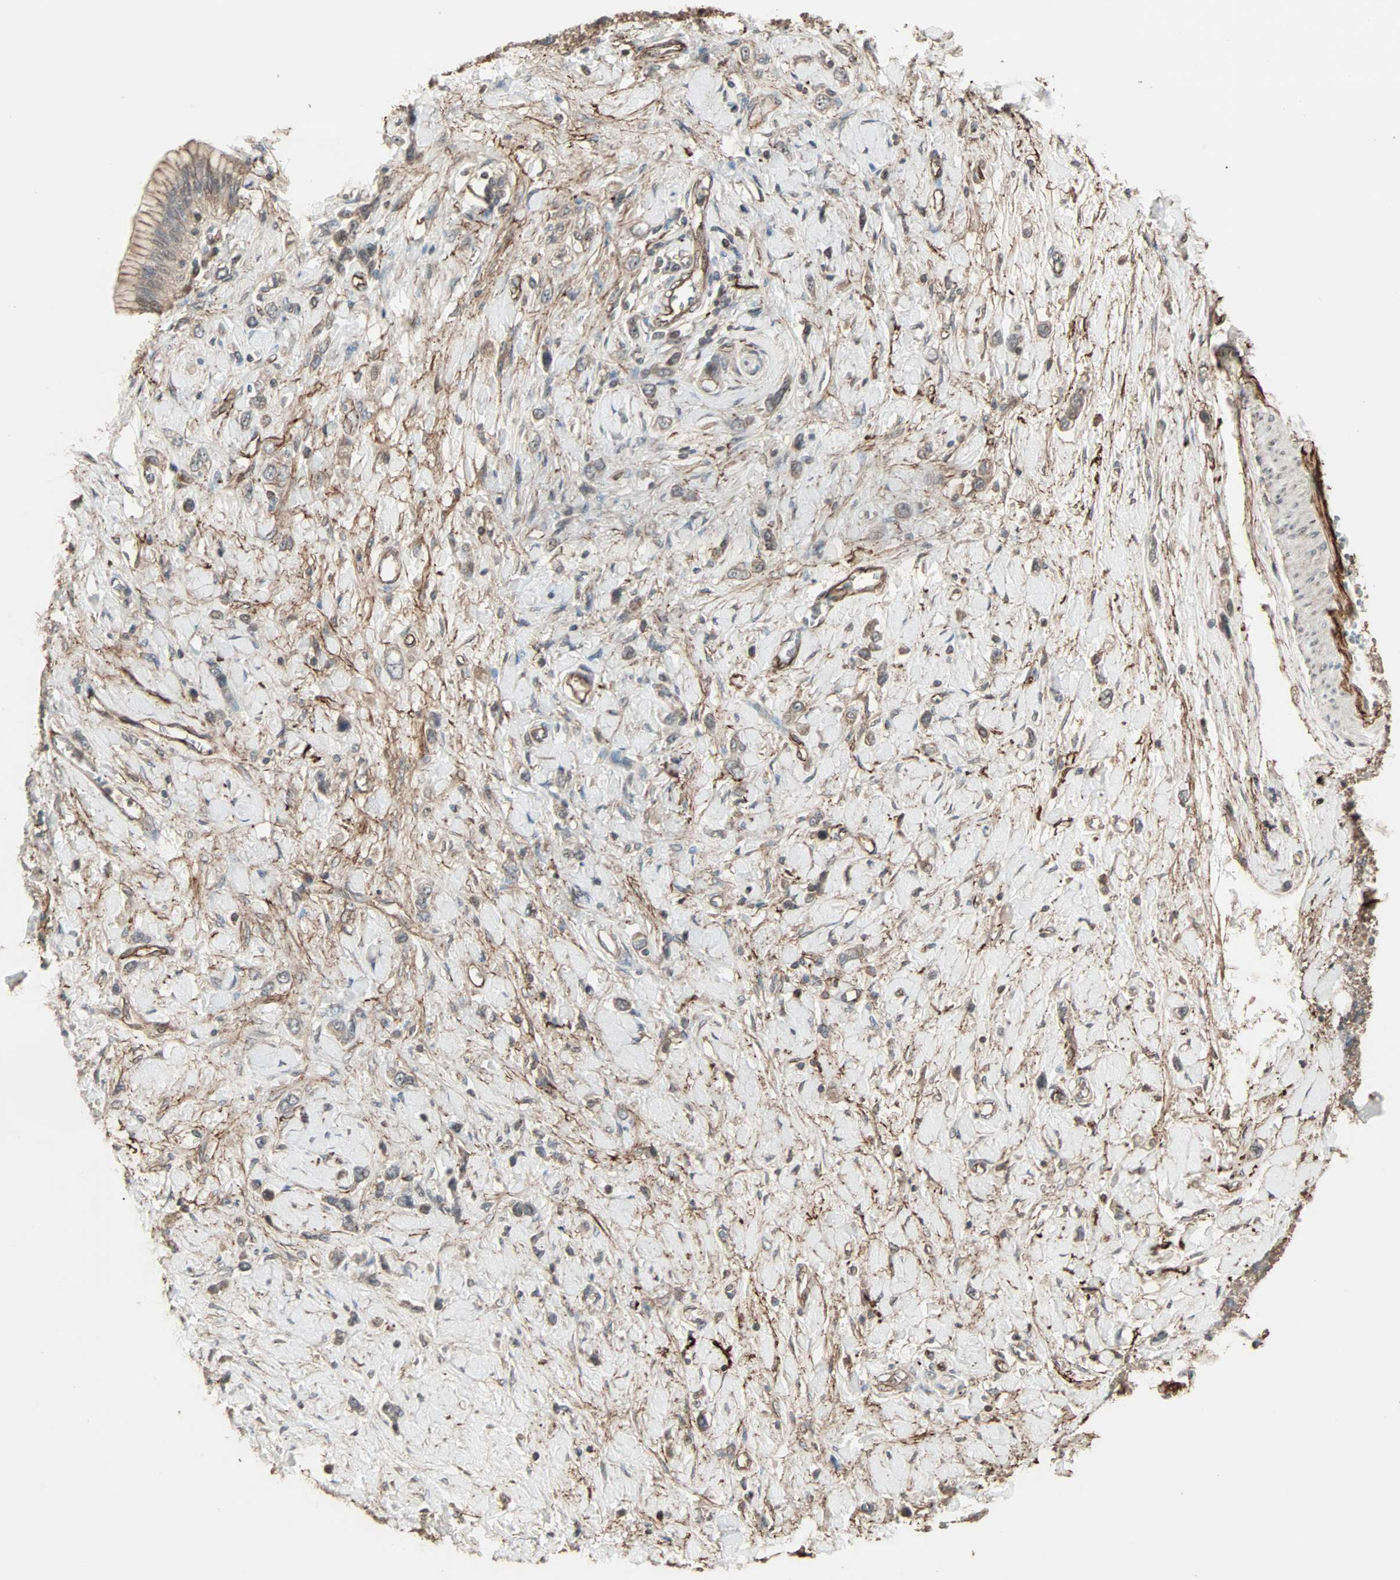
{"staining": {"intensity": "weak", "quantity": "<25%", "location": "cytoplasmic/membranous"}, "tissue": "stomach cancer", "cell_type": "Tumor cells", "image_type": "cancer", "snomed": [{"axis": "morphology", "description": "Normal tissue, NOS"}, {"axis": "morphology", "description": "Adenocarcinoma, NOS"}, {"axis": "topography", "description": "Stomach, upper"}, {"axis": "topography", "description": "Stomach"}], "caption": "Stomach cancer (adenocarcinoma) was stained to show a protein in brown. There is no significant staining in tumor cells. Nuclei are stained in blue.", "gene": "CALCRL", "patient": {"sex": "female", "age": 65}}